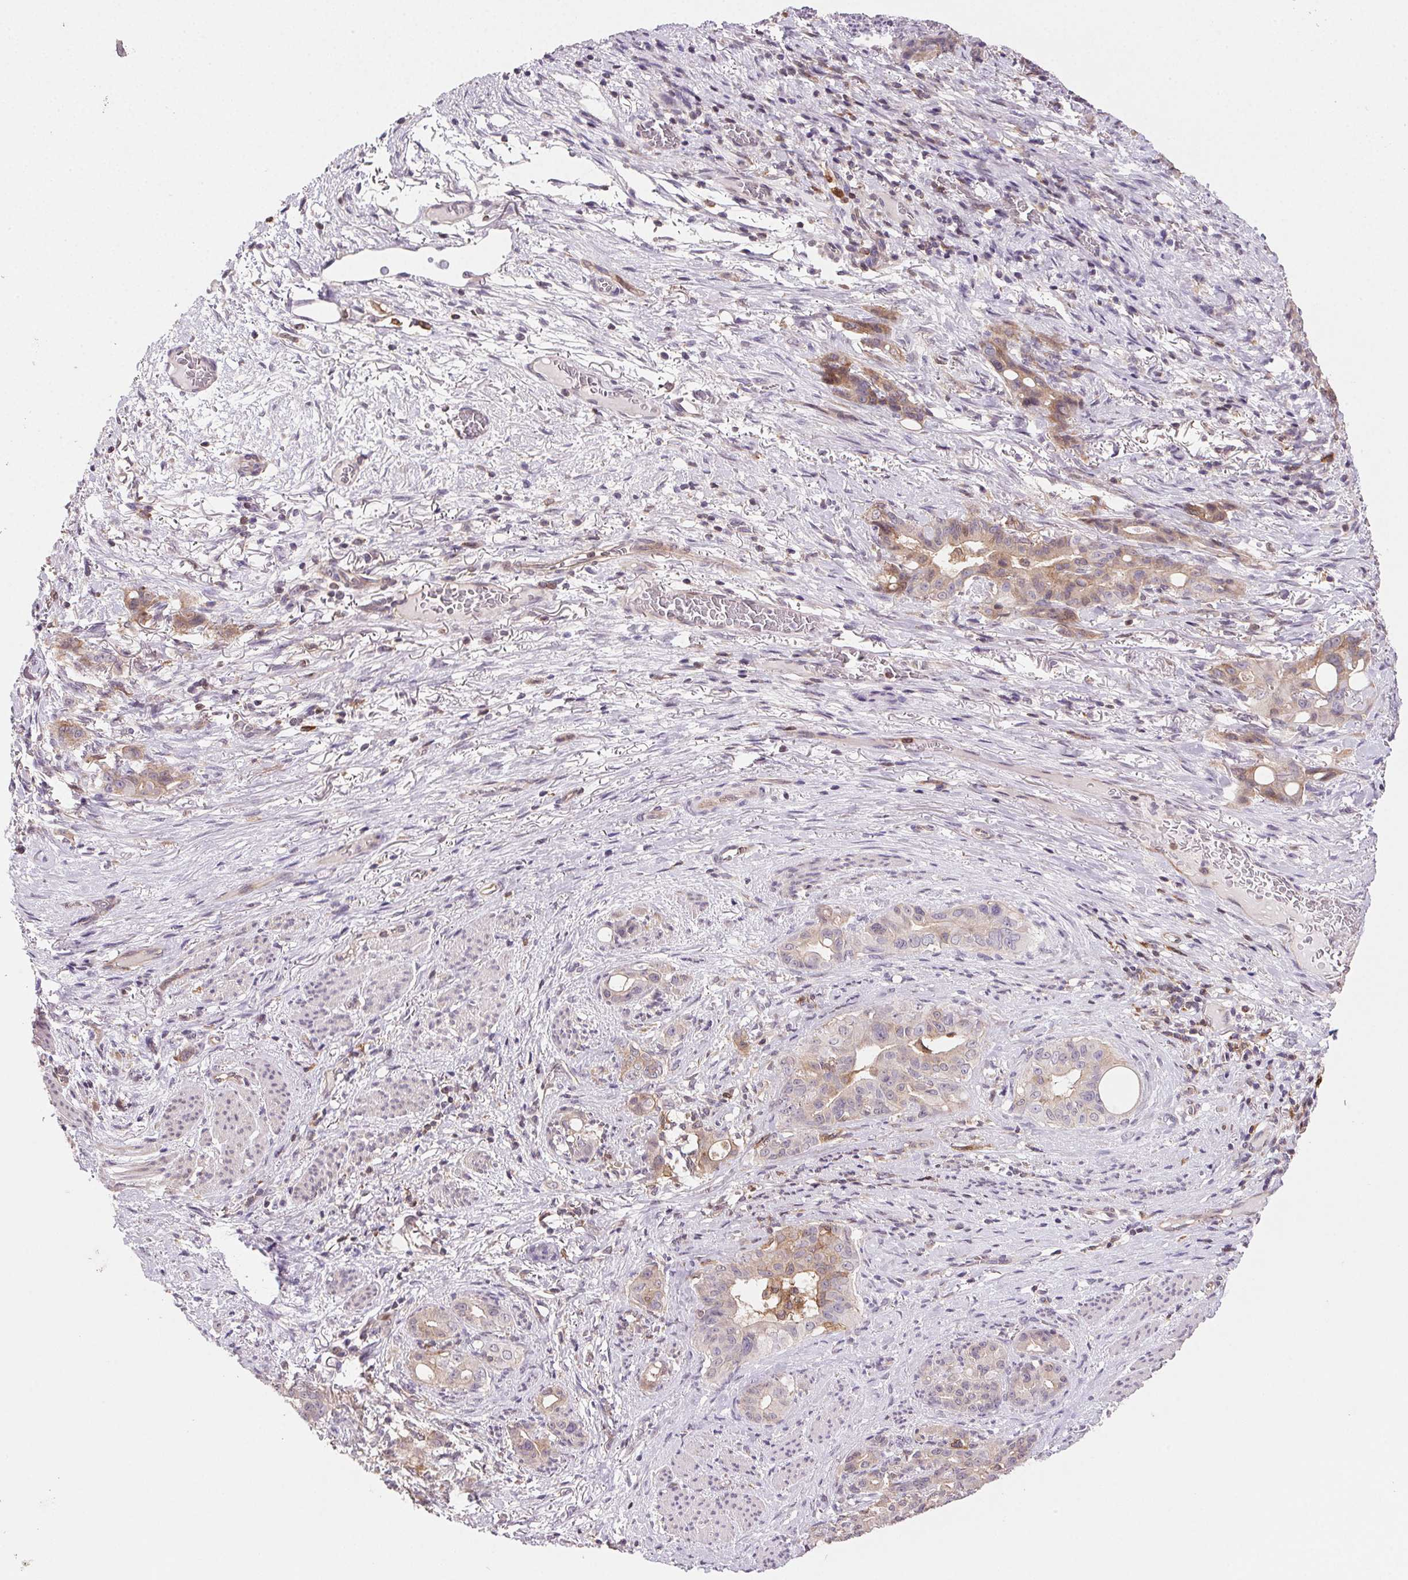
{"staining": {"intensity": "weak", "quantity": "25%-75%", "location": "cytoplasmic/membranous"}, "tissue": "stomach cancer", "cell_type": "Tumor cells", "image_type": "cancer", "snomed": [{"axis": "morphology", "description": "Normal tissue, NOS"}, {"axis": "morphology", "description": "Adenocarcinoma, NOS"}, {"axis": "topography", "description": "Esophagus"}, {"axis": "topography", "description": "Stomach, upper"}], "caption": "The image reveals immunohistochemical staining of stomach cancer. There is weak cytoplasmic/membranous staining is appreciated in about 25%-75% of tumor cells.", "gene": "GBP1", "patient": {"sex": "male", "age": 62}}